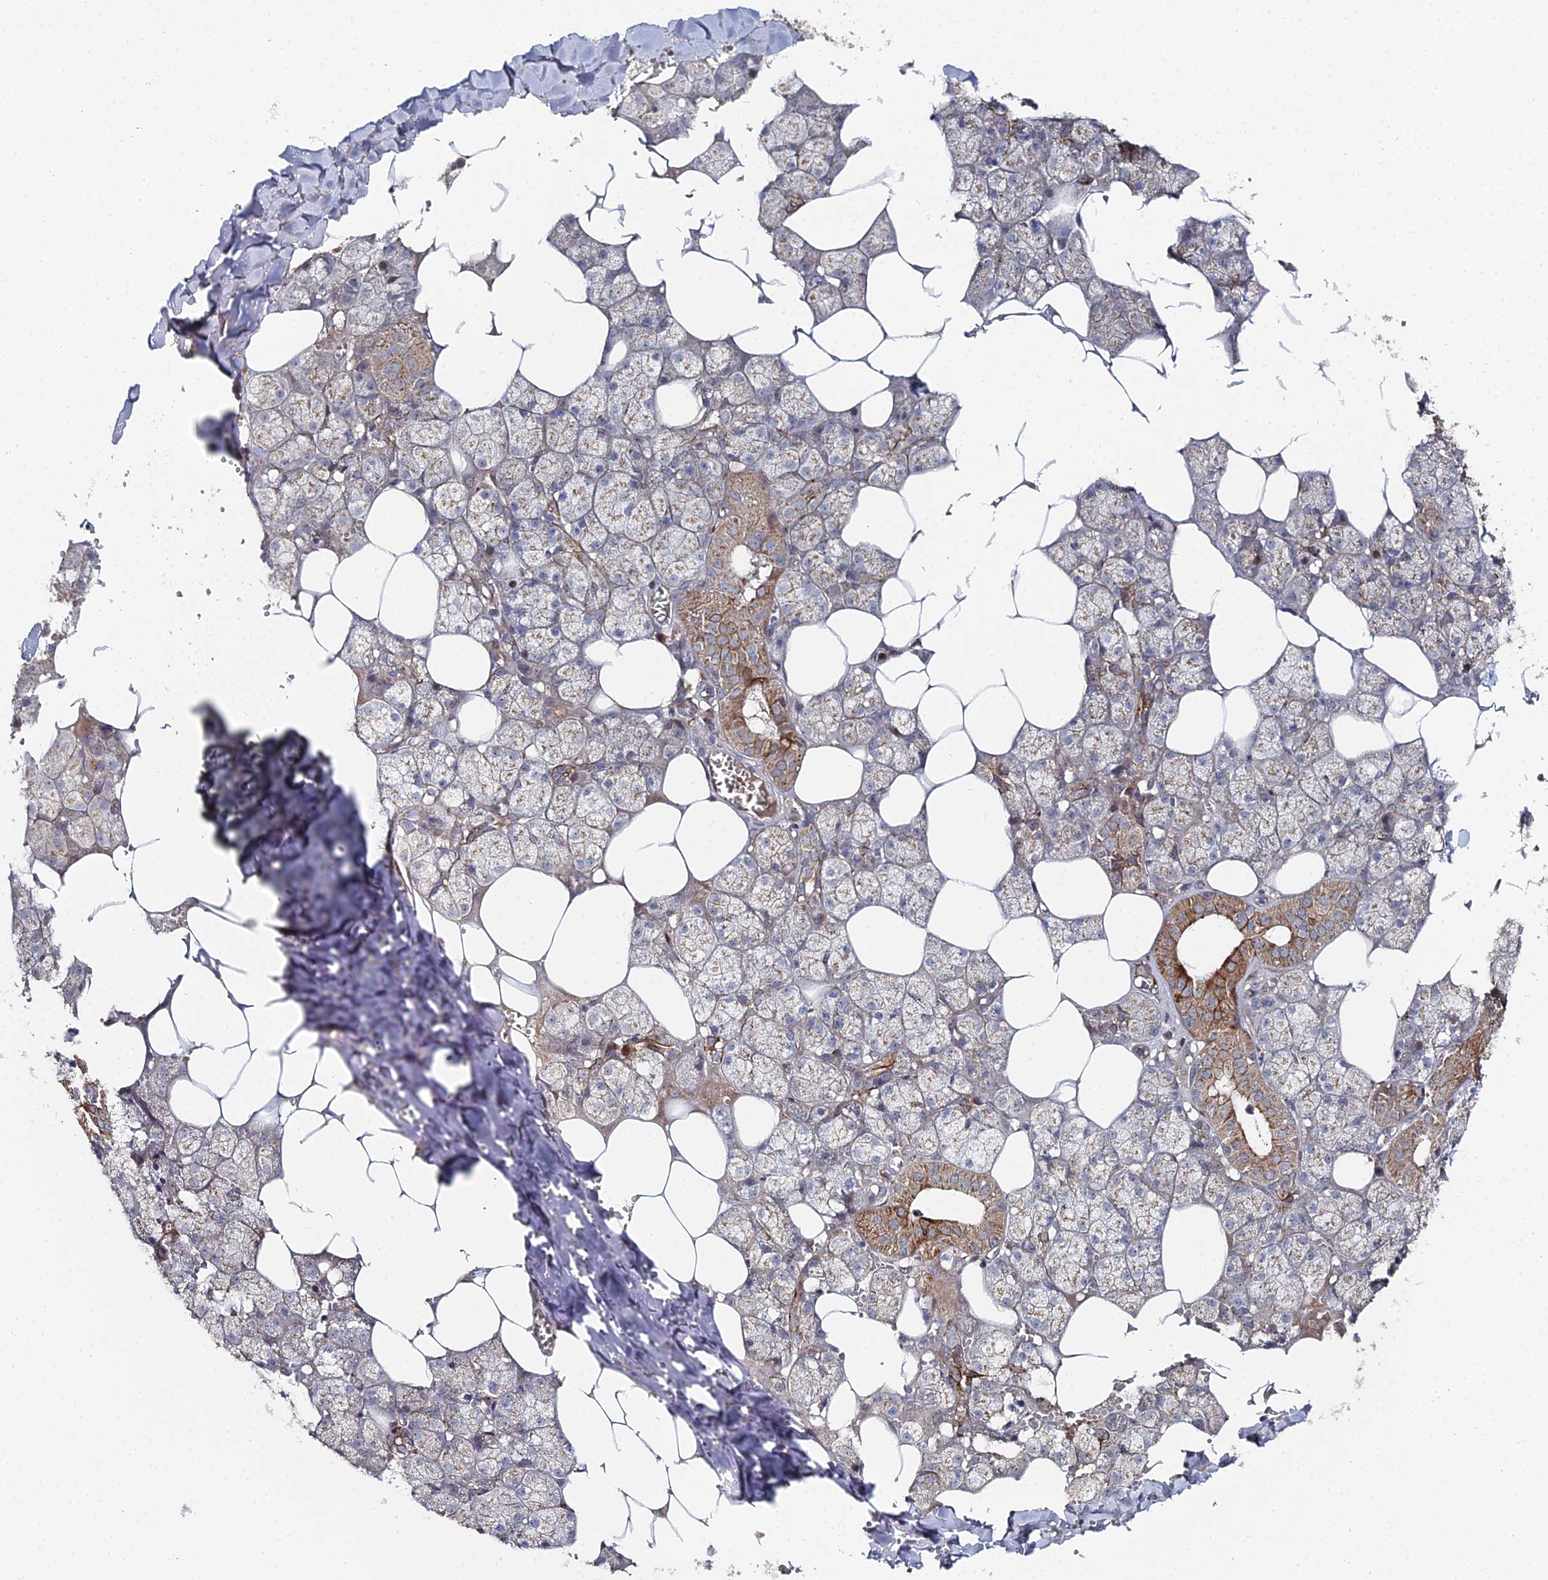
{"staining": {"intensity": "moderate", "quantity": ">75%", "location": "cytoplasmic/membranous"}, "tissue": "salivary gland", "cell_type": "Glandular cells", "image_type": "normal", "snomed": [{"axis": "morphology", "description": "Normal tissue, NOS"}, {"axis": "topography", "description": "Salivary gland"}], "caption": "This micrograph demonstrates IHC staining of benign human salivary gland, with medium moderate cytoplasmic/membranous staining in about >75% of glandular cells.", "gene": "SGMS1", "patient": {"sex": "male", "age": 62}}